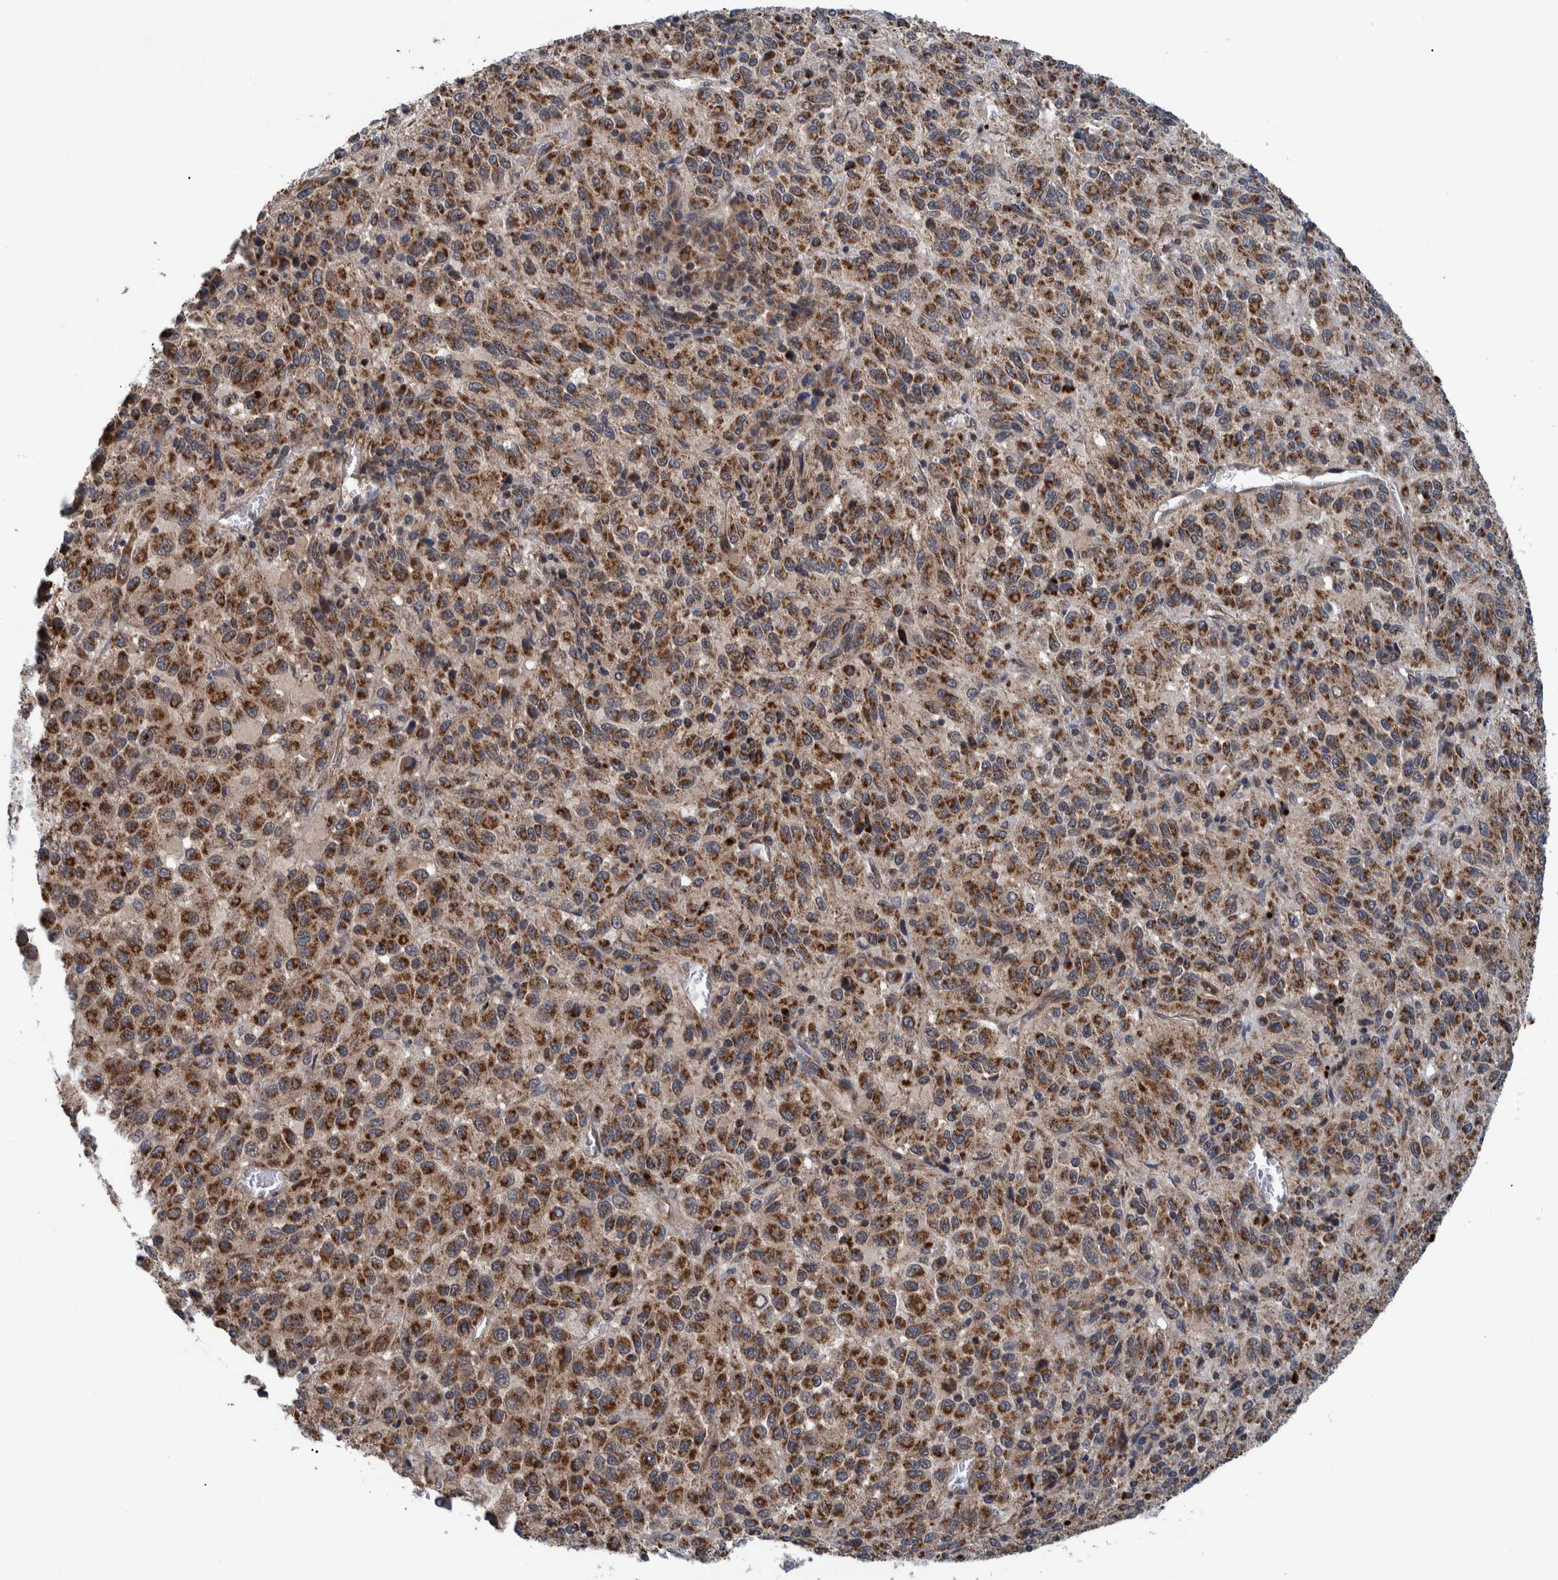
{"staining": {"intensity": "moderate", "quantity": ">75%", "location": "cytoplasmic/membranous"}, "tissue": "melanoma", "cell_type": "Tumor cells", "image_type": "cancer", "snomed": [{"axis": "morphology", "description": "Malignant melanoma, Metastatic site"}, {"axis": "topography", "description": "Lung"}], "caption": "Melanoma stained for a protein (brown) reveals moderate cytoplasmic/membranous positive staining in about >75% of tumor cells.", "gene": "MRPS7", "patient": {"sex": "male", "age": 64}}